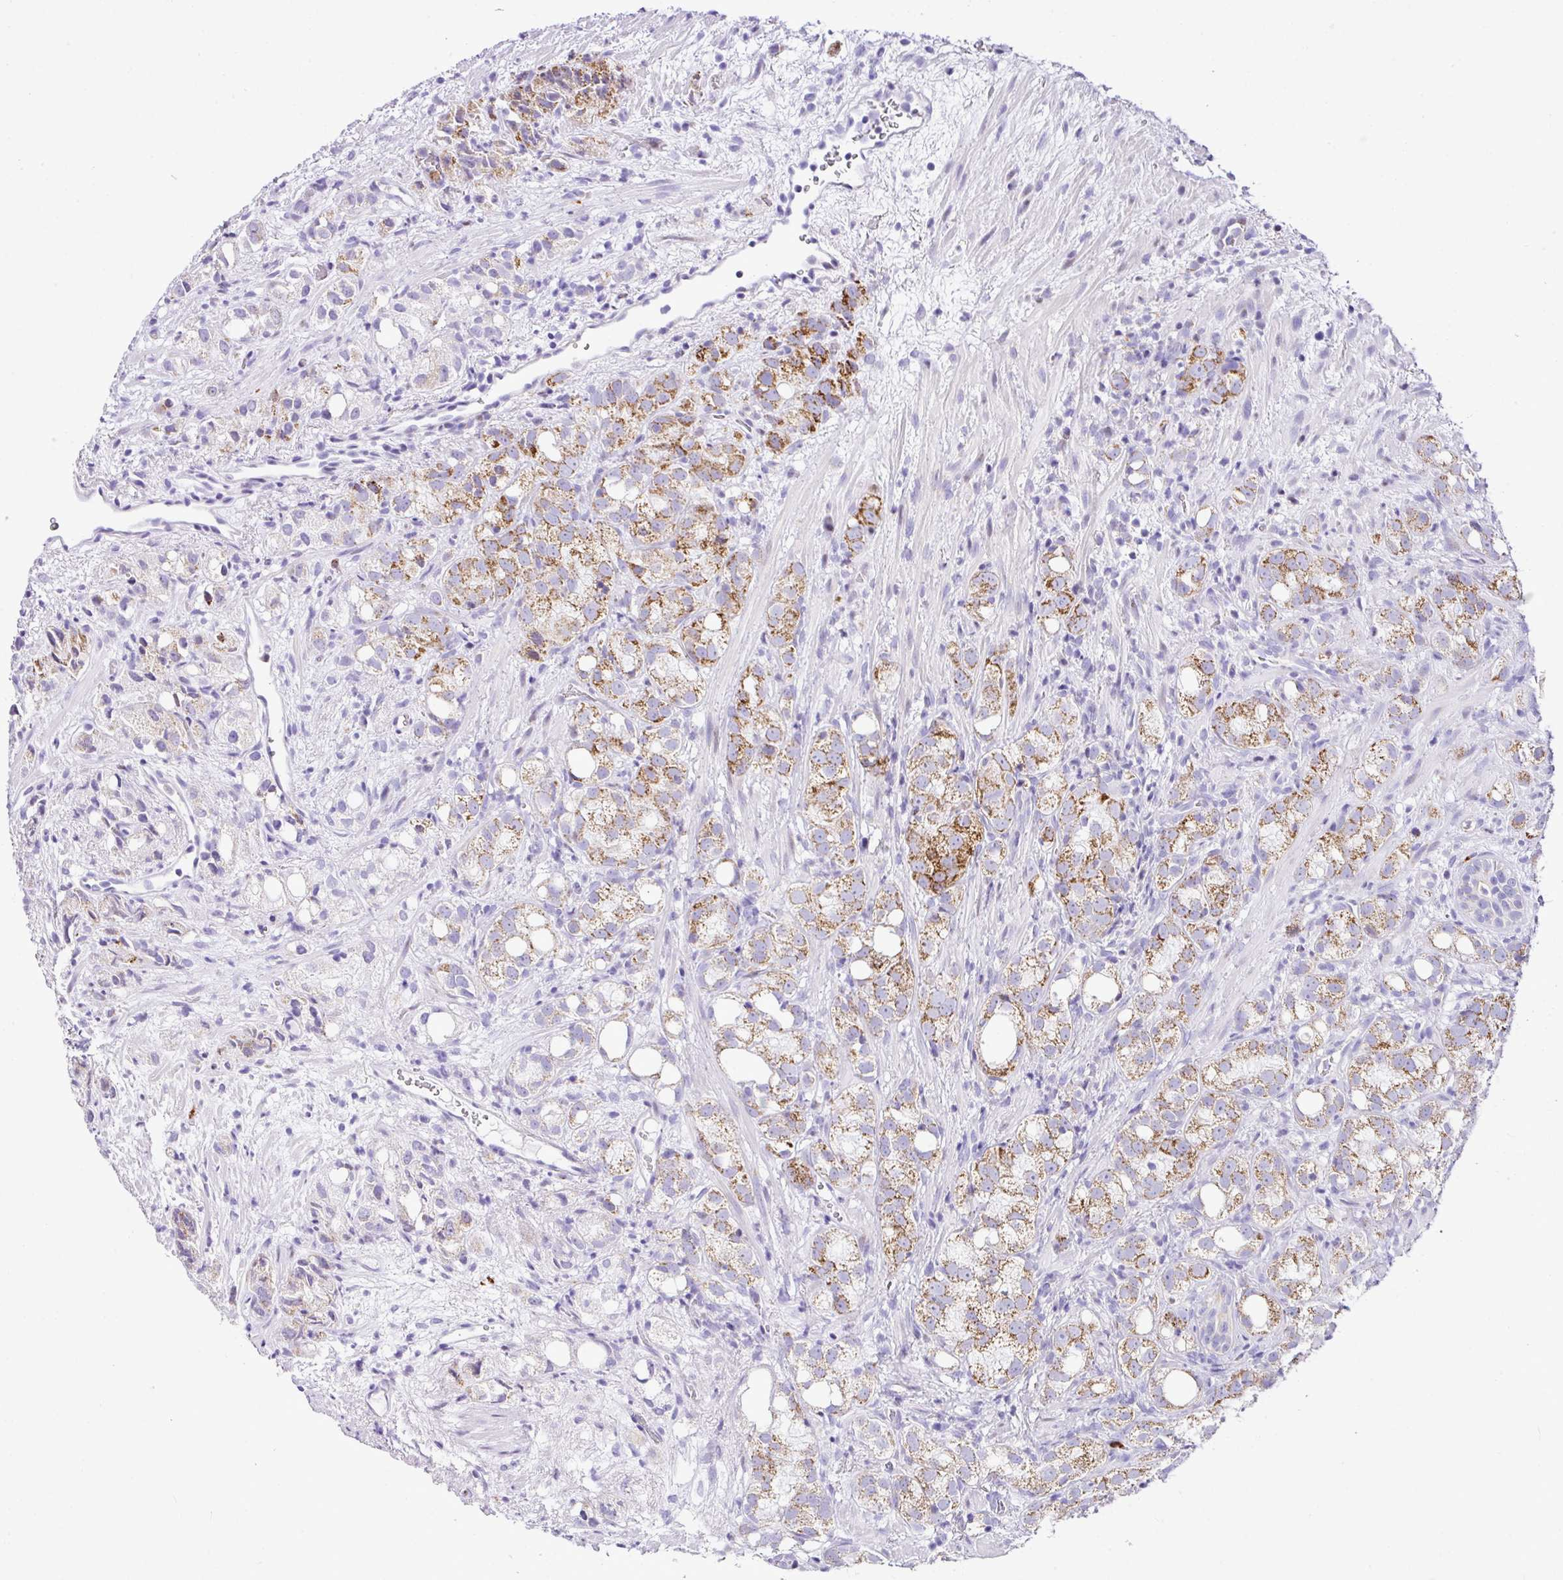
{"staining": {"intensity": "moderate", "quantity": ">75%", "location": "cytoplasmic/membranous"}, "tissue": "prostate cancer", "cell_type": "Tumor cells", "image_type": "cancer", "snomed": [{"axis": "morphology", "description": "Adenocarcinoma, High grade"}, {"axis": "topography", "description": "Prostate"}], "caption": "This photomicrograph demonstrates prostate cancer (adenocarcinoma (high-grade)) stained with immunohistochemistry (IHC) to label a protein in brown. The cytoplasmic/membranous of tumor cells show moderate positivity for the protein. Nuclei are counter-stained blue.", "gene": "RCAN2", "patient": {"sex": "male", "age": 82}}